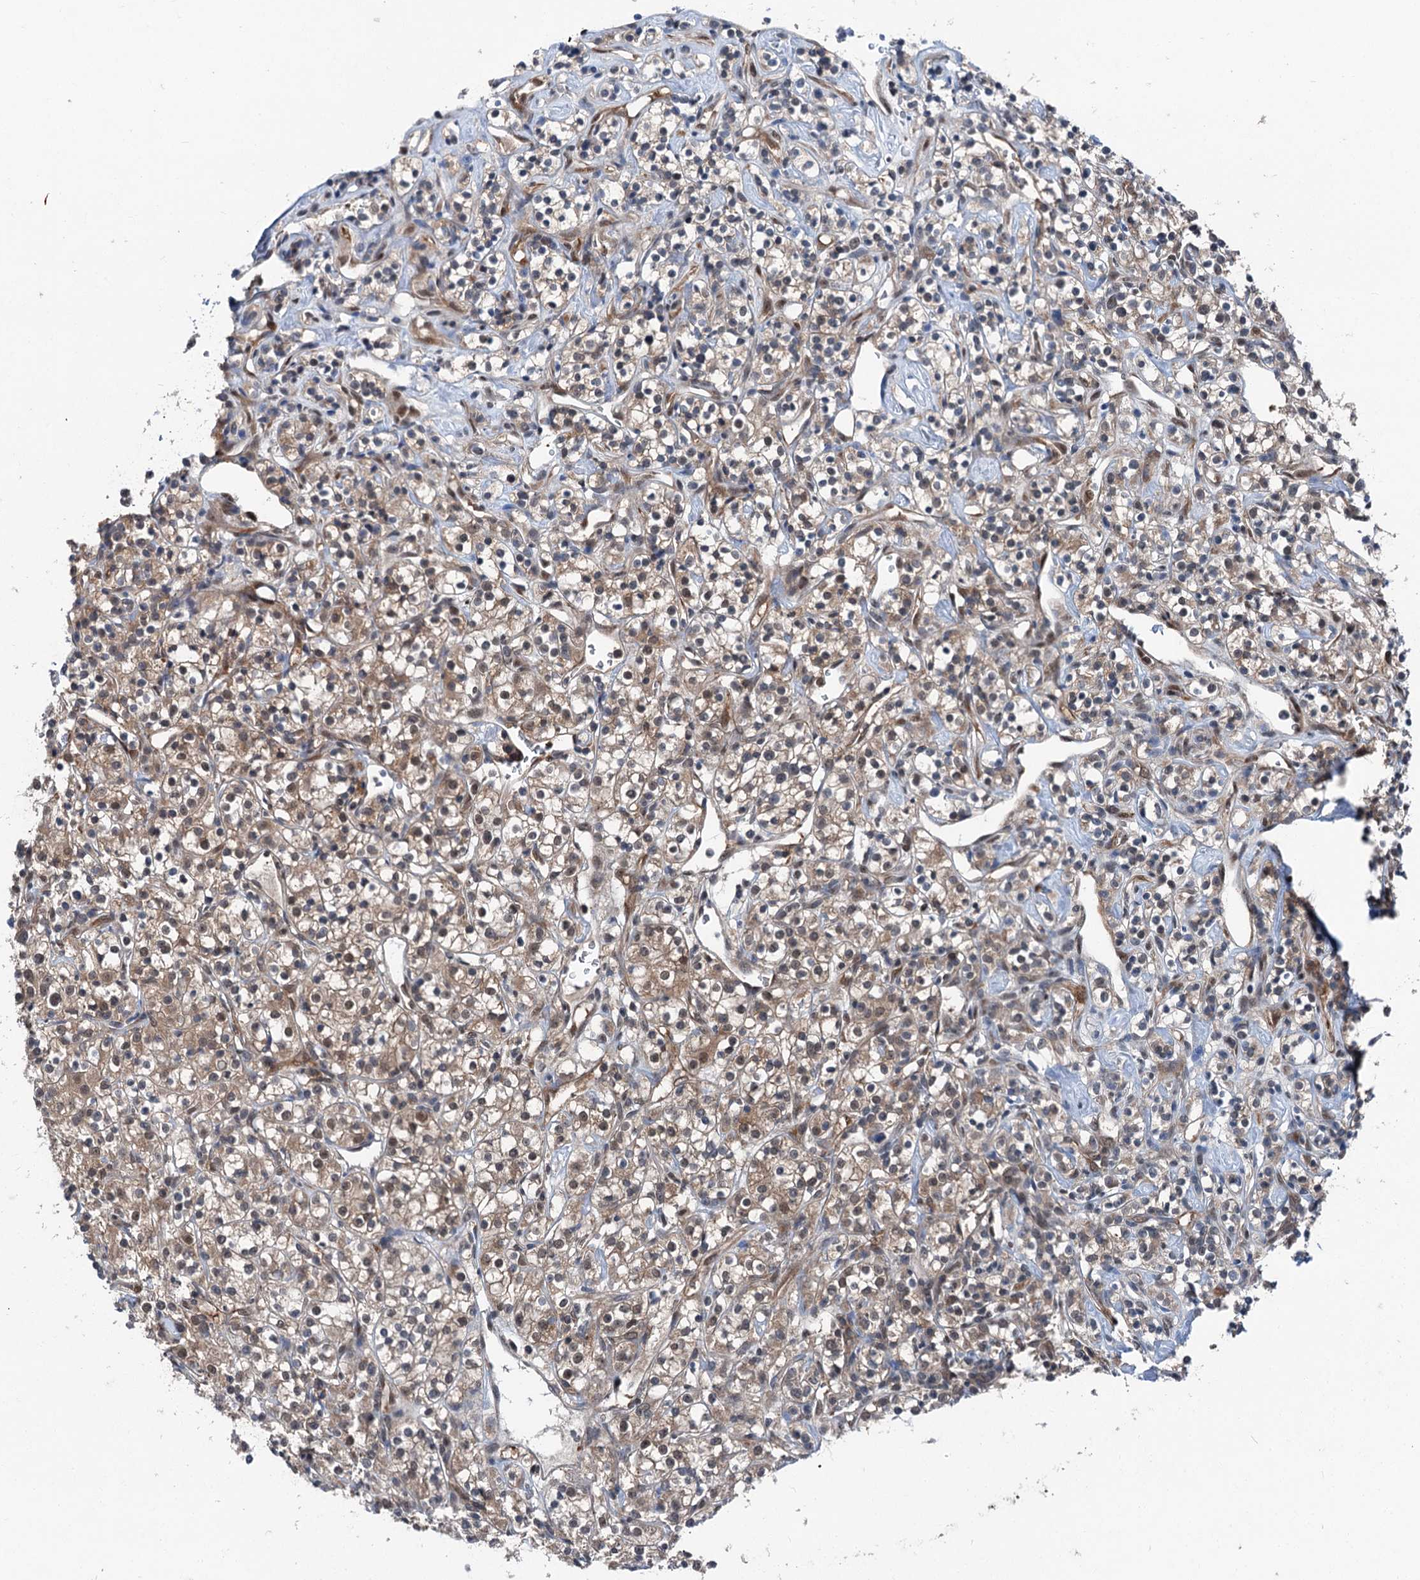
{"staining": {"intensity": "moderate", "quantity": ">75%", "location": "cytoplasmic/membranous,nuclear"}, "tissue": "renal cancer", "cell_type": "Tumor cells", "image_type": "cancer", "snomed": [{"axis": "morphology", "description": "Adenocarcinoma, NOS"}, {"axis": "topography", "description": "Kidney"}], "caption": "Moderate cytoplasmic/membranous and nuclear protein expression is appreciated in about >75% of tumor cells in renal adenocarcinoma.", "gene": "PSMD13", "patient": {"sex": "male", "age": 77}}